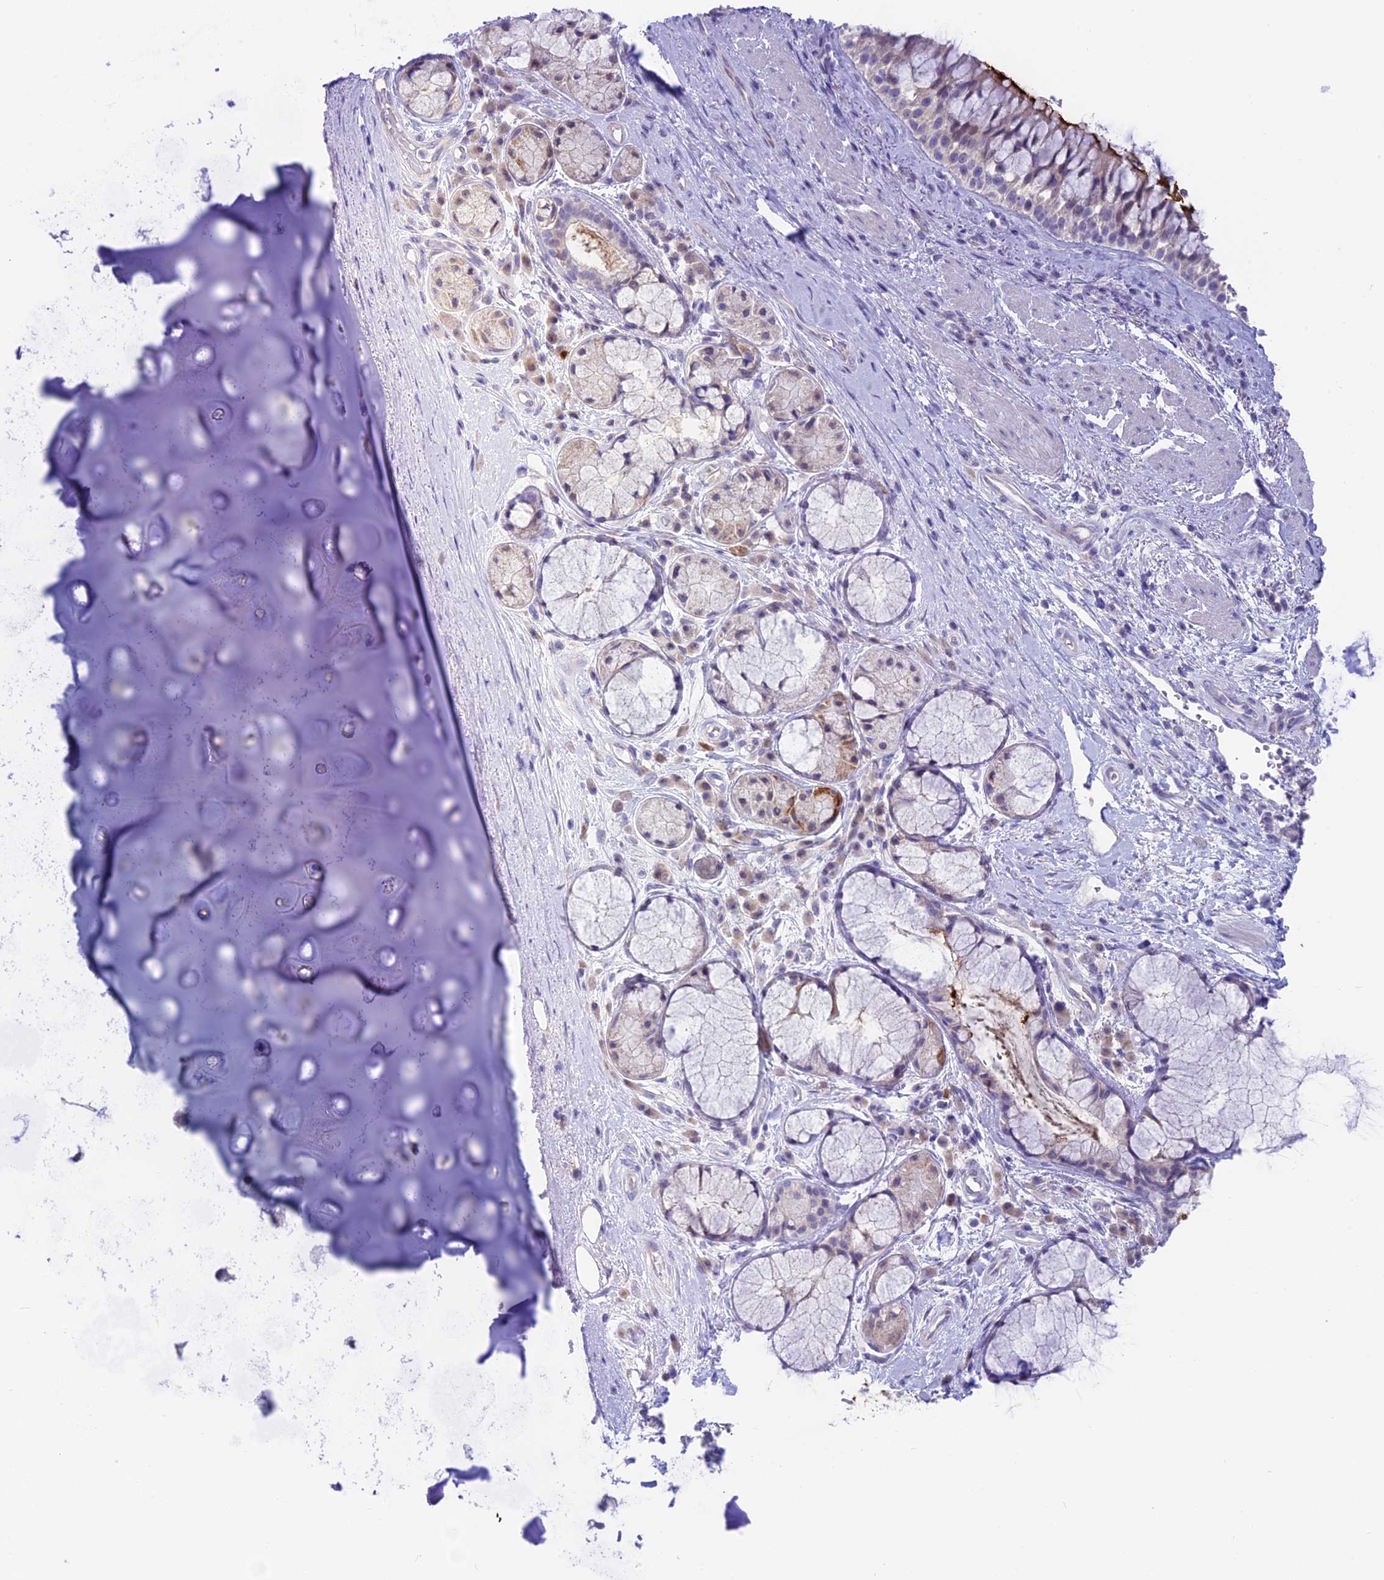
{"staining": {"intensity": "negative", "quantity": "none", "location": "none"}, "tissue": "adipose tissue", "cell_type": "Adipocytes", "image_type": "normal", "snomed": [{"axis": "morphology", "description": "Normal tissue, NOS"}, {"axis": "morphology", "description": "Squamous cell carcinoma, NOS"}, {"axis": "topography", "description": "Bronchus"}, {"axis": "topography", "description": "Lung"}], "caption": "DAB (3,3'-diaminobenzidine) immunohistochemical staining of benign adipose tissue exhibits no significant expression in adipocytes.", "gene": "SNTN", "patient": {"sex": "male", "age": 64}}